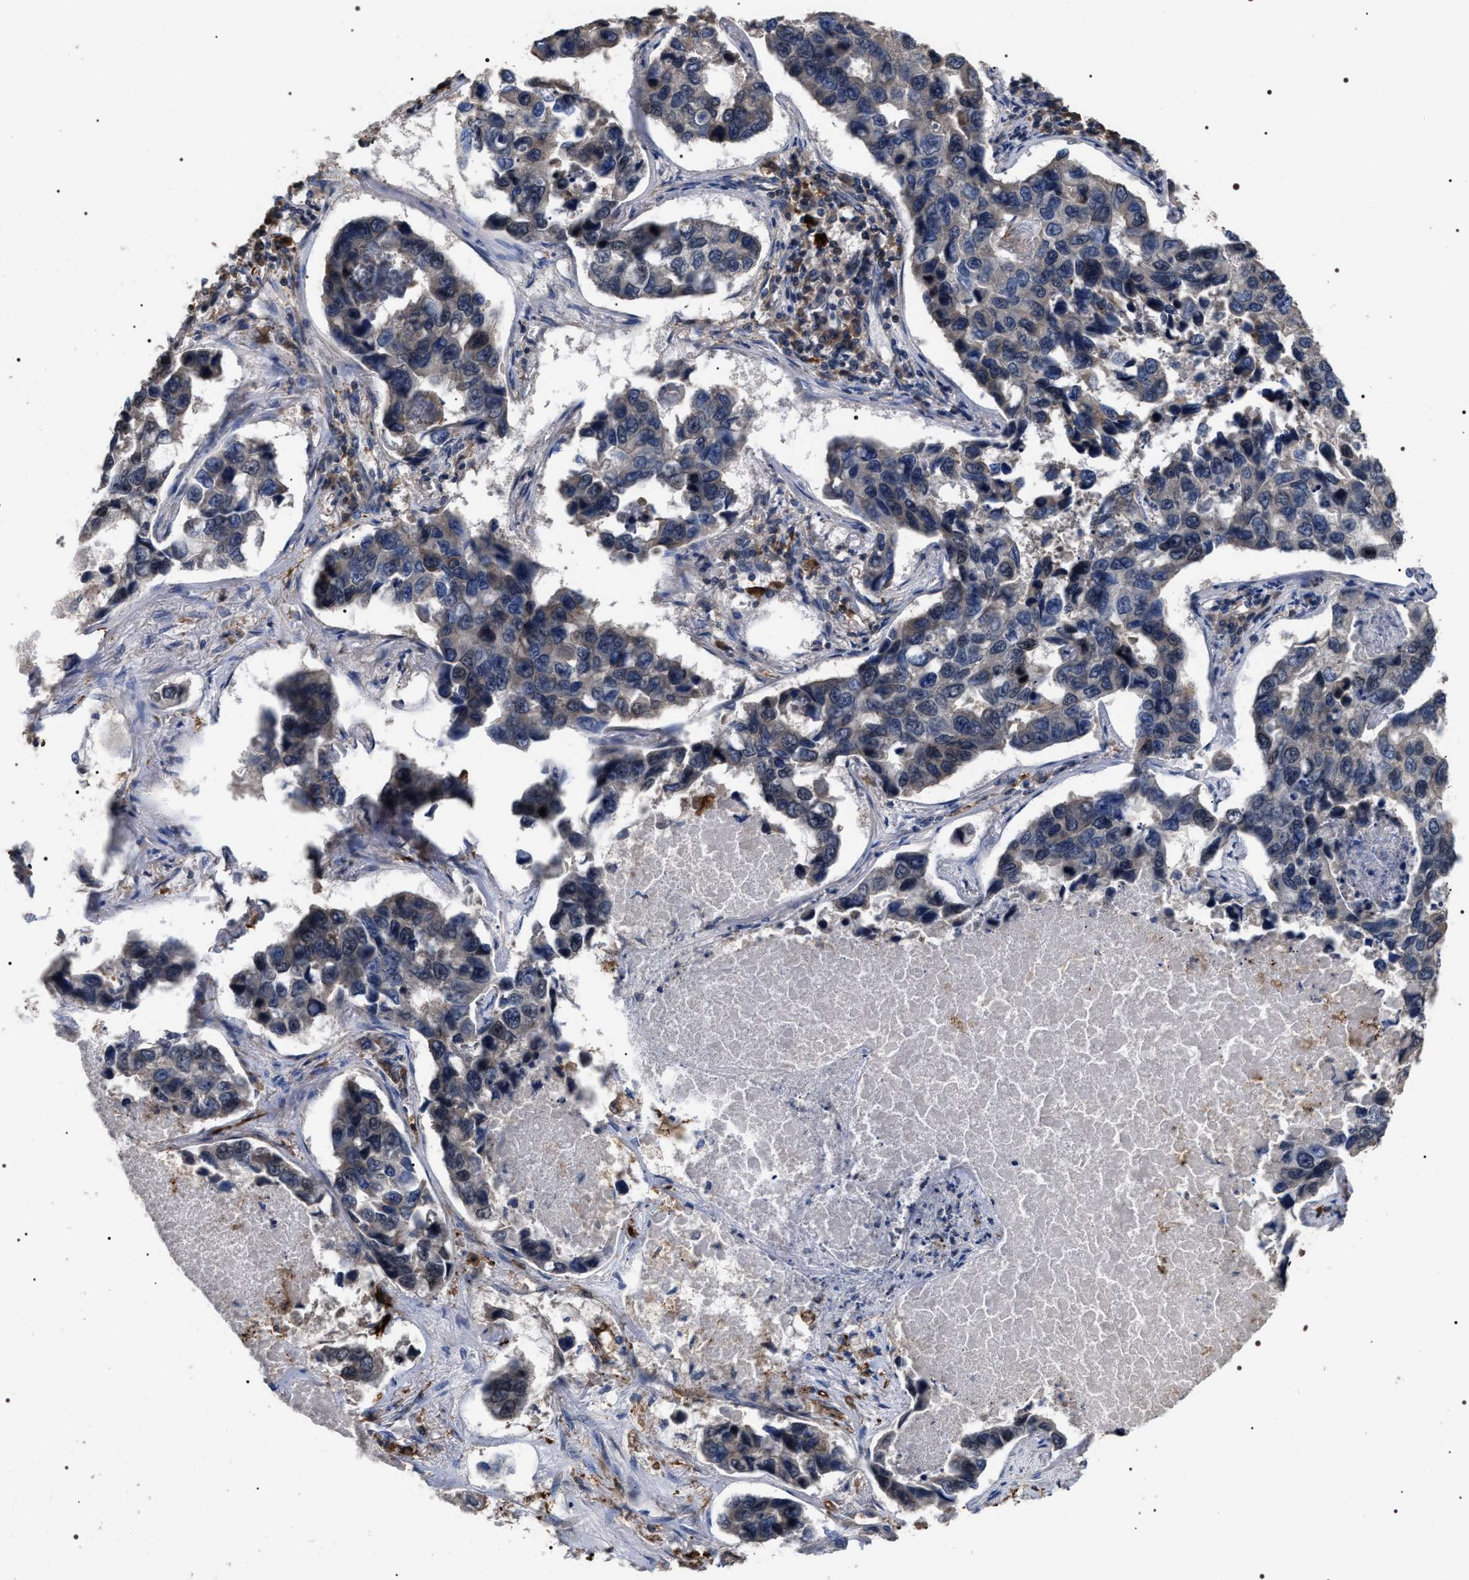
{"staining": {"intensity": "weak", "quantity": "<25%", "location": "cytoplasmic/membranous"}, "tissue": "lung cancer", "cell_type": "Tumor cells", "image_type": "cancer", "snomed": [{"axis": "morphology", "description": "Adenocarcinoma, NOS"}, {"axis": "topography", "description": "Lung"}], "caption": "The micrograph reveals no staining of tumor cells in lung cancer.", "gene": "UPF3A", "patient": {"sex": "male", "age": 64}}